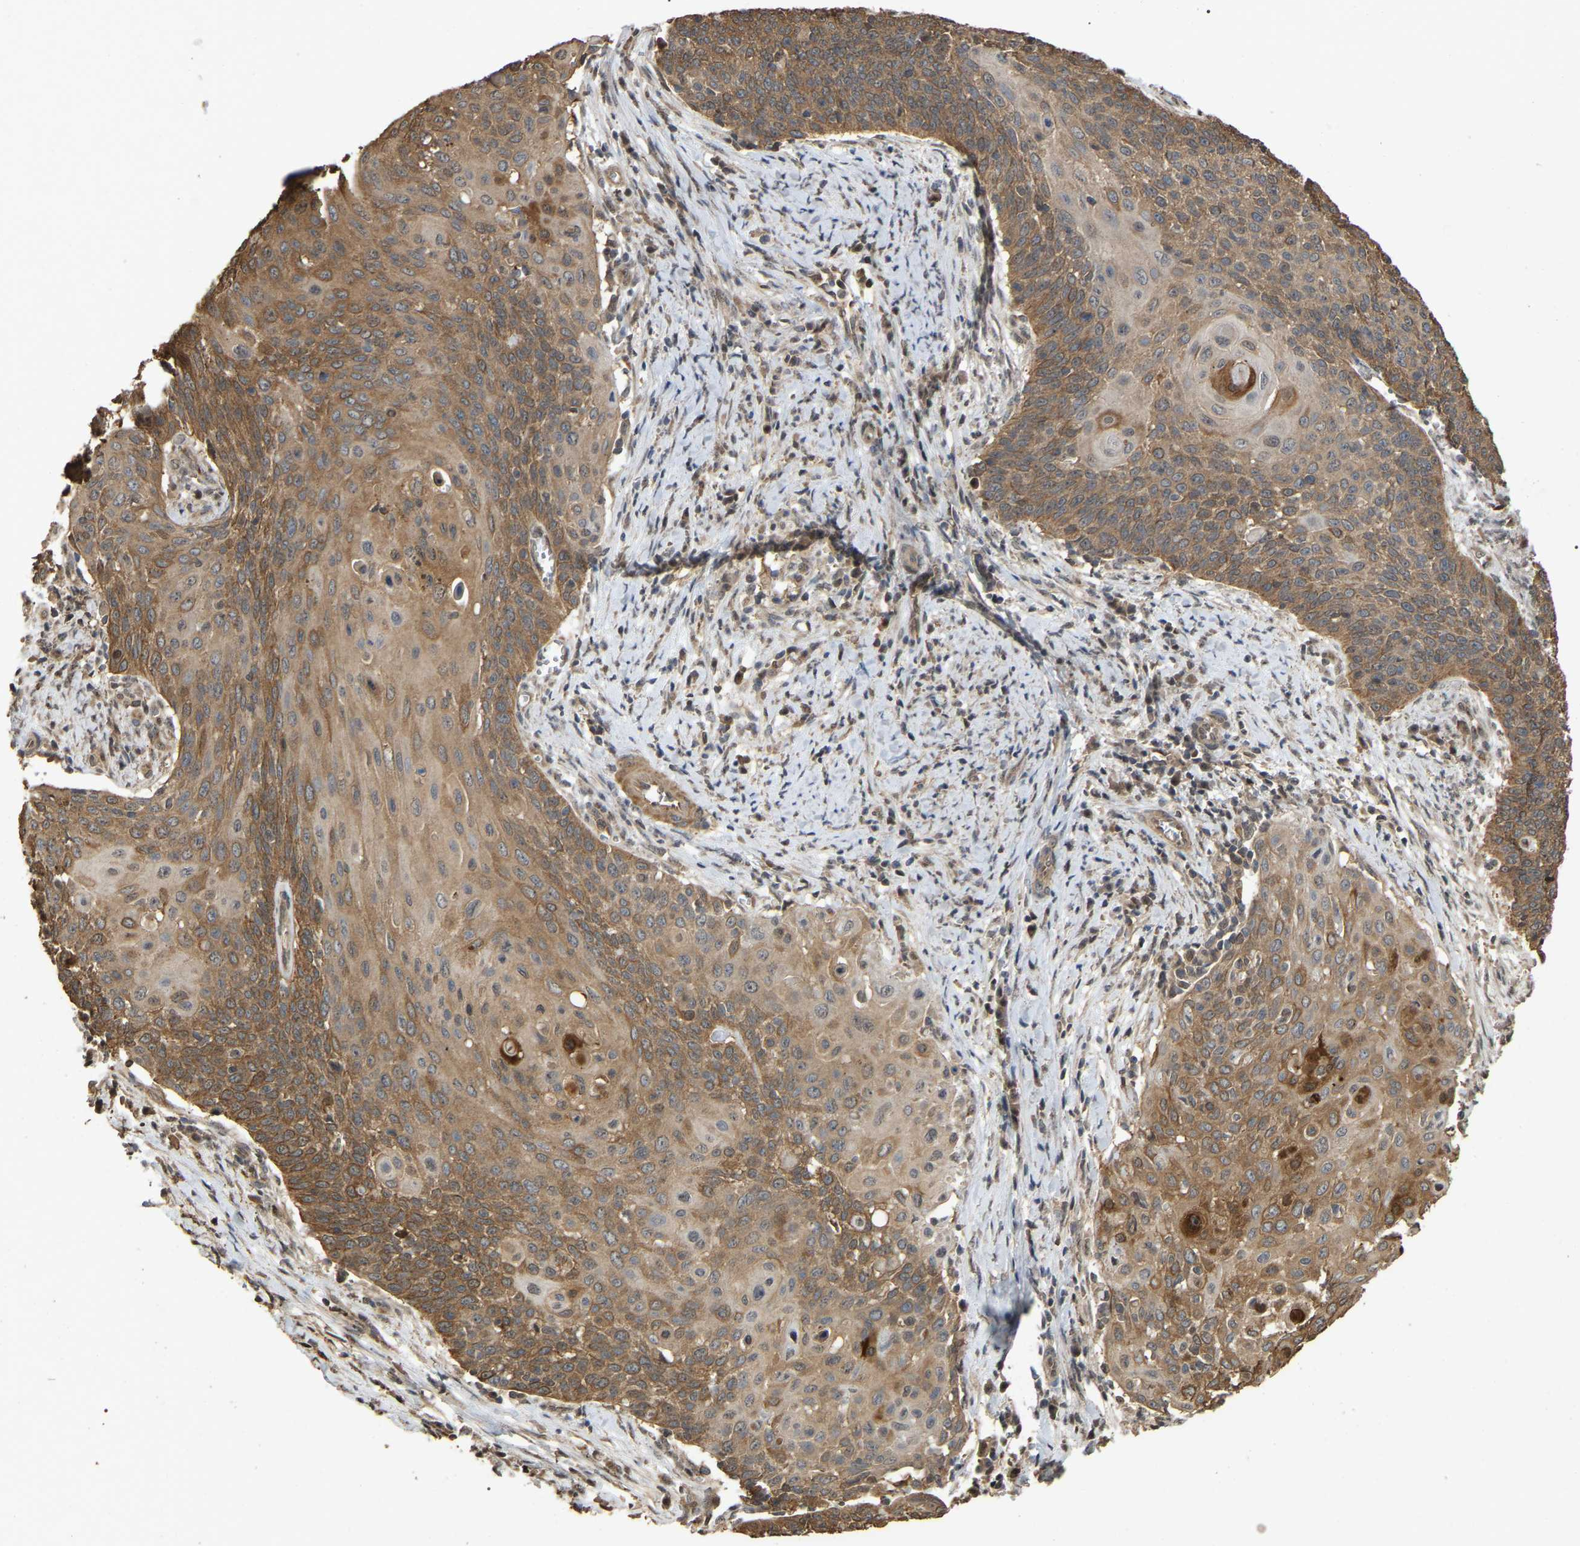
{"staining": {"intensity": "moderate", "quantity": ">75%", "location": "cytoplasmic/membranous"}, "tissue": "cervical cancer", "cell_type": "Tumor cells", "image_type": "cancer", "snomed": [{"axis": "morphology", "description": "Squamous cell carcinoma, NOS"}, {"axis": "topography", "description": "Cervix"}], "caption": "A high-resolution photomicrograph shows immunohistochemistry (IHC) staining of cervical cancer, which demonstrates moderate cytoplasmic/membranous positivity in about >75% of tumor cells.", "gene": "FAM219A", "patient": {"sex": "female", "age": 39}}